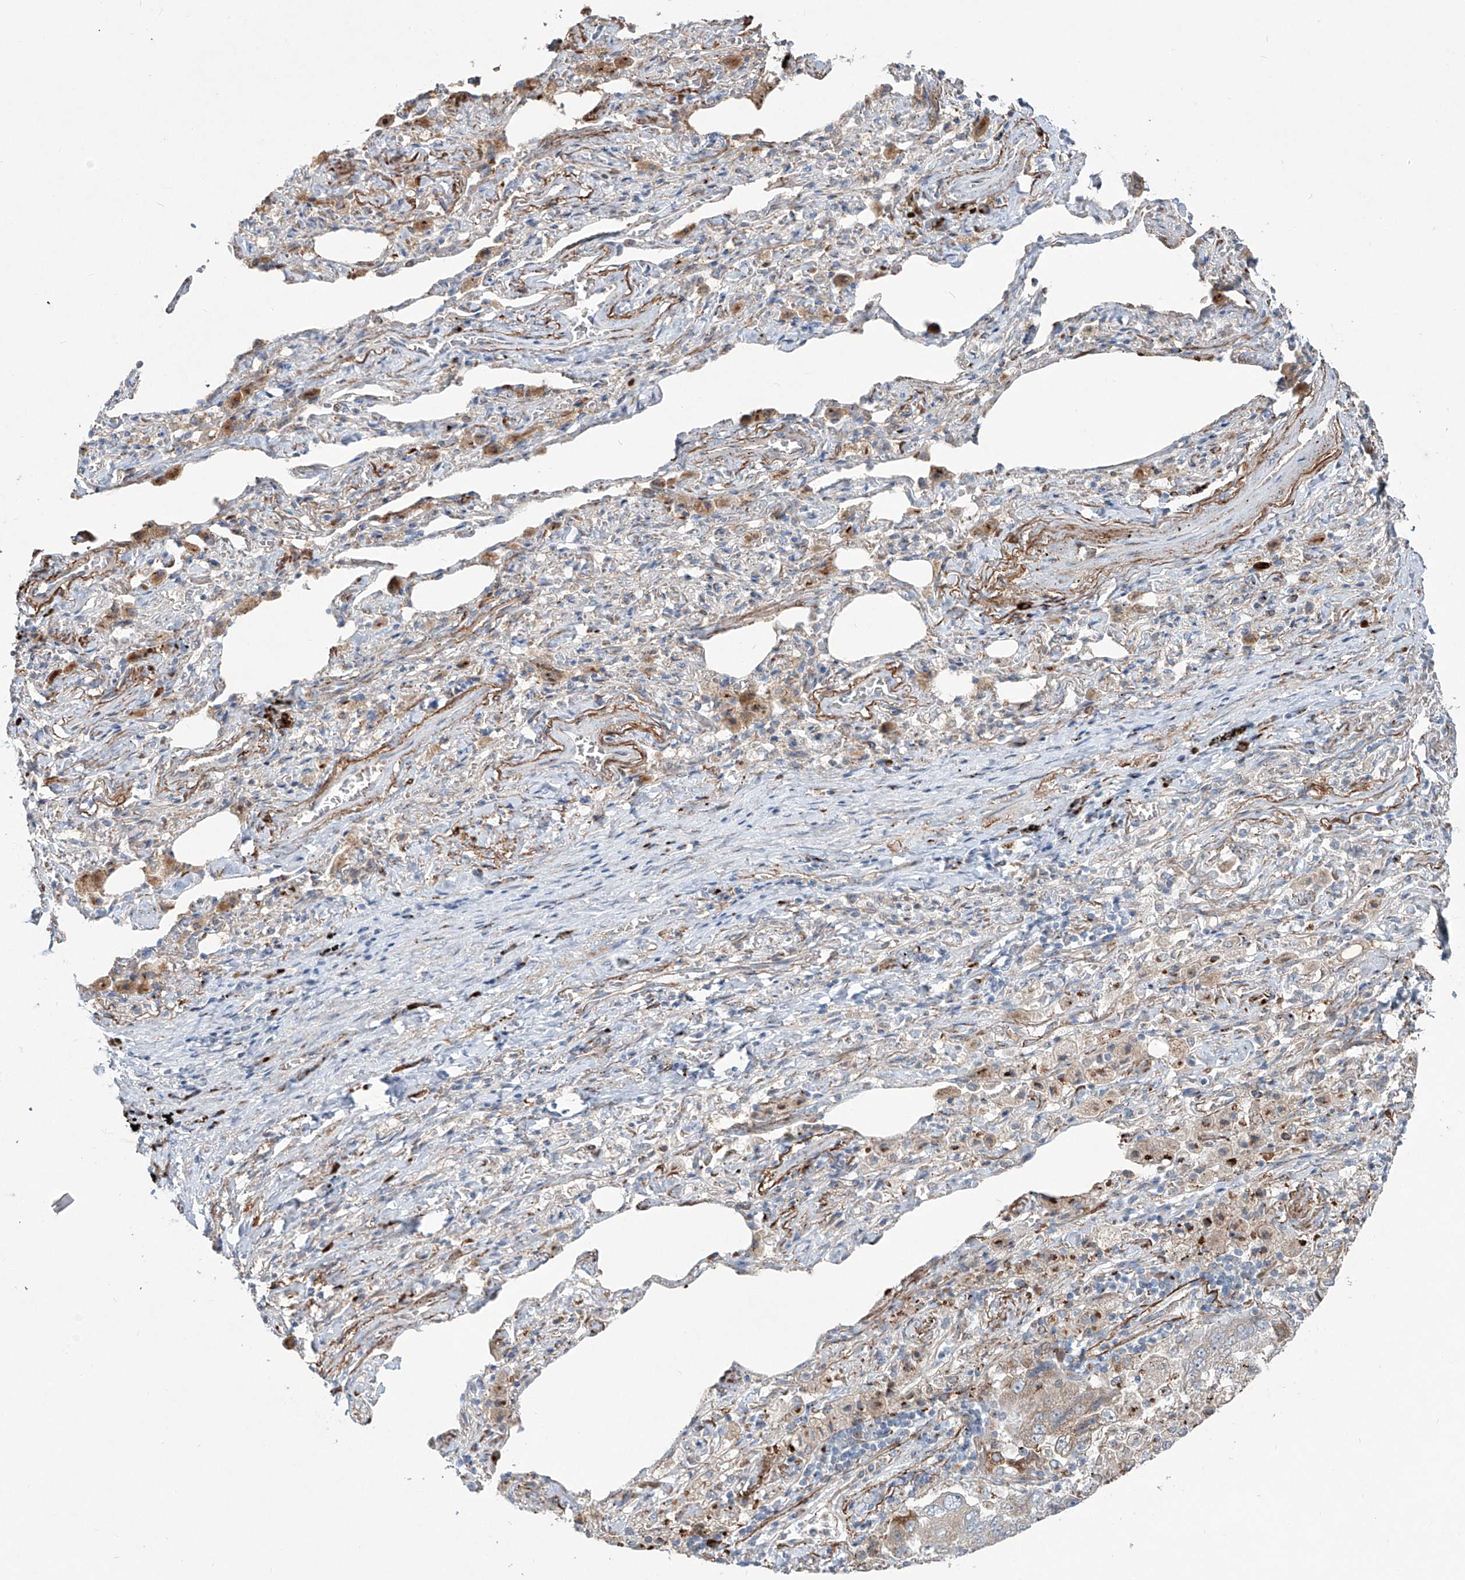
{"staining": {"intensity": "weak", "quantity": "<25%", "location": "cytoplasmic/membranous"}, "tissue": "lung cancer", "cell_type": "Tumor cells", "image_type": "cancer", "snomed": [{"axis": "morphology", "description": "Adenocarcinoma, NOS"}, {"axis": "topography", "description": "Lung"}], "caption": "DAB (3,3'-diaminobenzidine) immunohistochemical staining of lung adenocarcinoma shows no significant positivity in tumor cells.", "gene": "CDH5", "patient": {"sex": "female", "age": 51}}